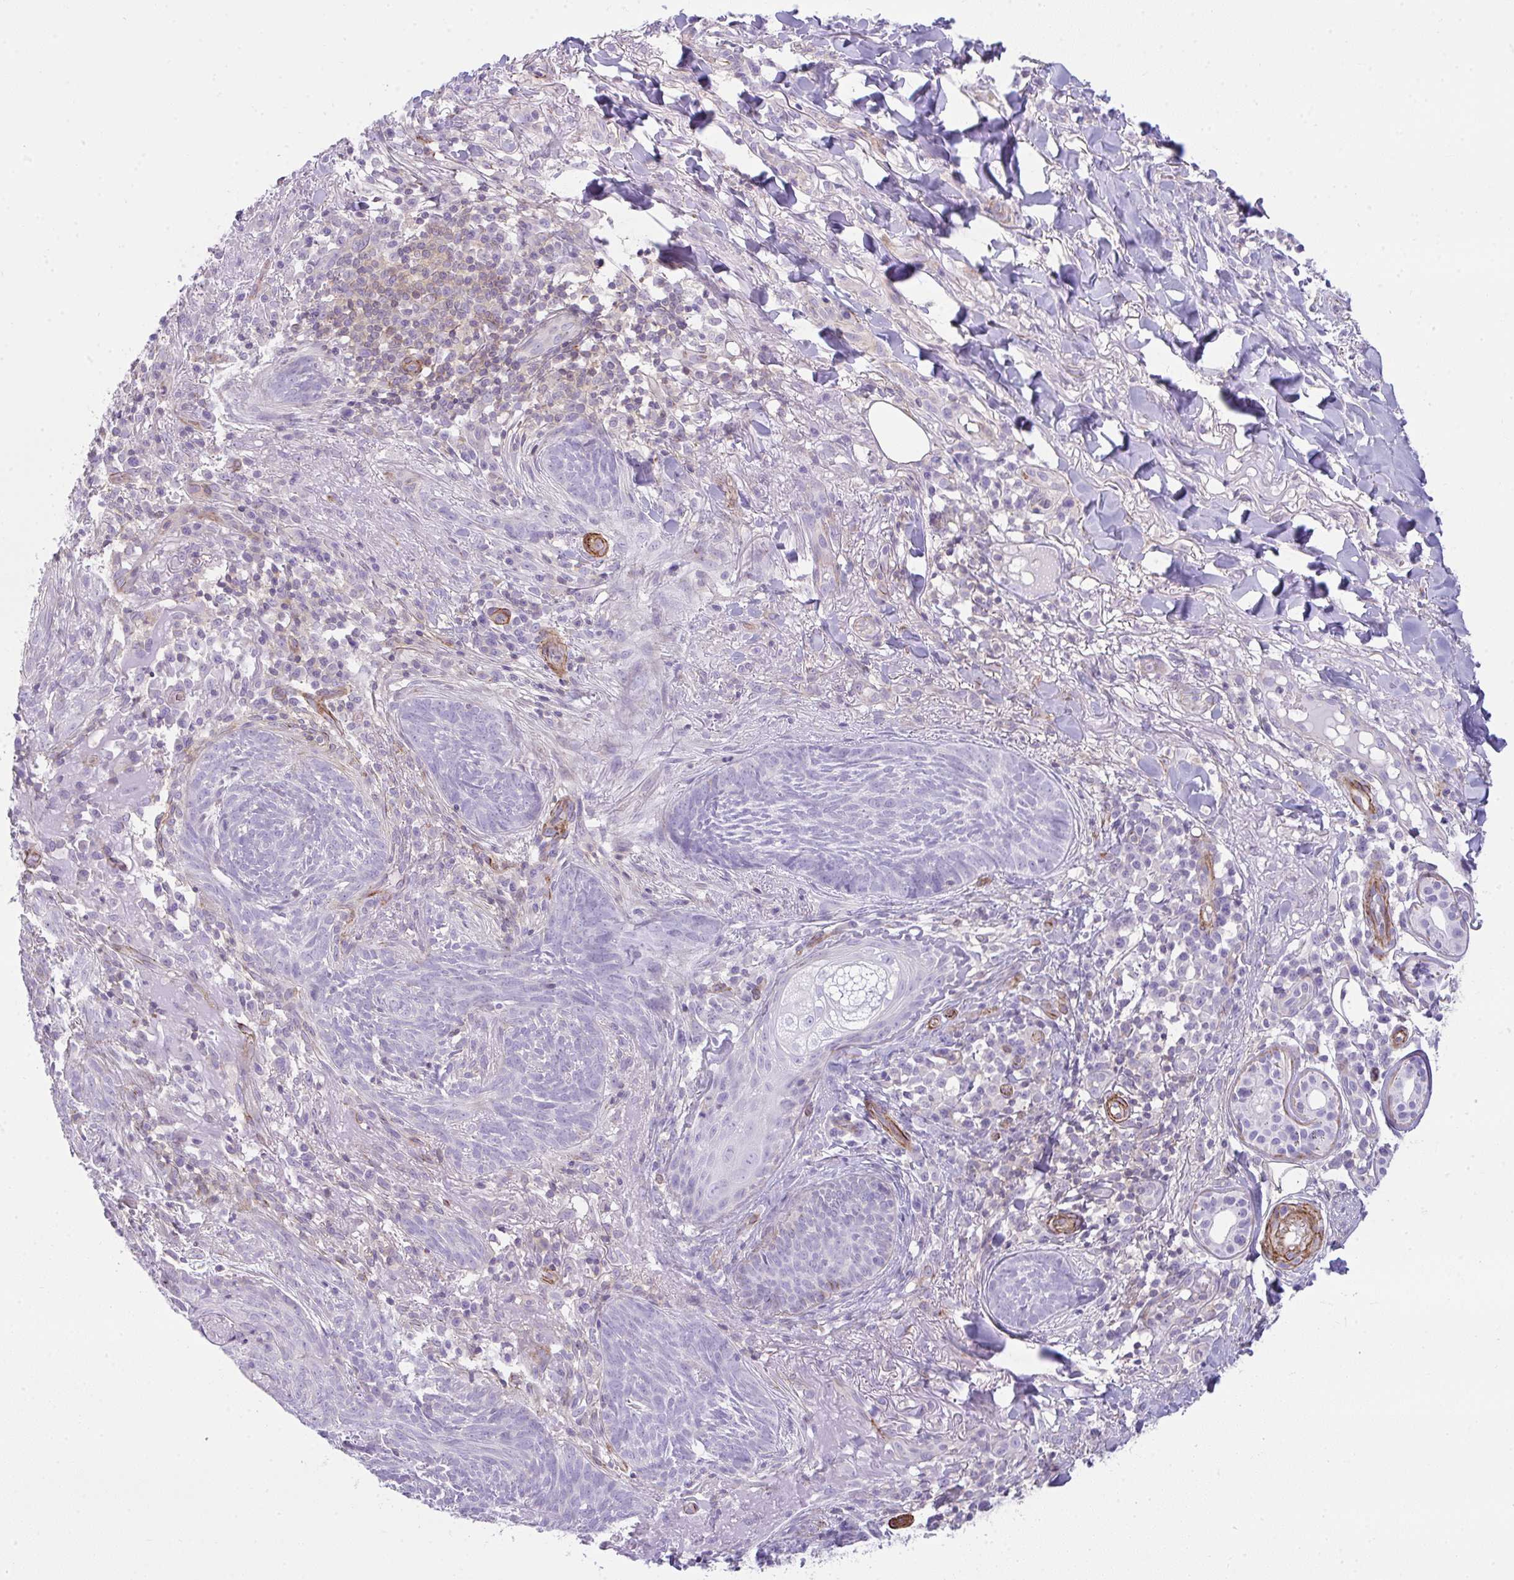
{"staining": {"intensity": "negative", "quantity": "none", "location": "none"}, "tissue": "skin cancer", "cell_type": "Tumor cells", "image_type": "cancer", "snomed": [{"axis": "morphology", "description": "Basal cell carcinoma"}, {"axis": "topography", "description": "Skin"}], "caption": "Tumor cells are negative for brown protein staining in skin cancer (basal cell carcinoma).", "gene": "CDRT15", "patient": {"sex": "female", "age": 93}}